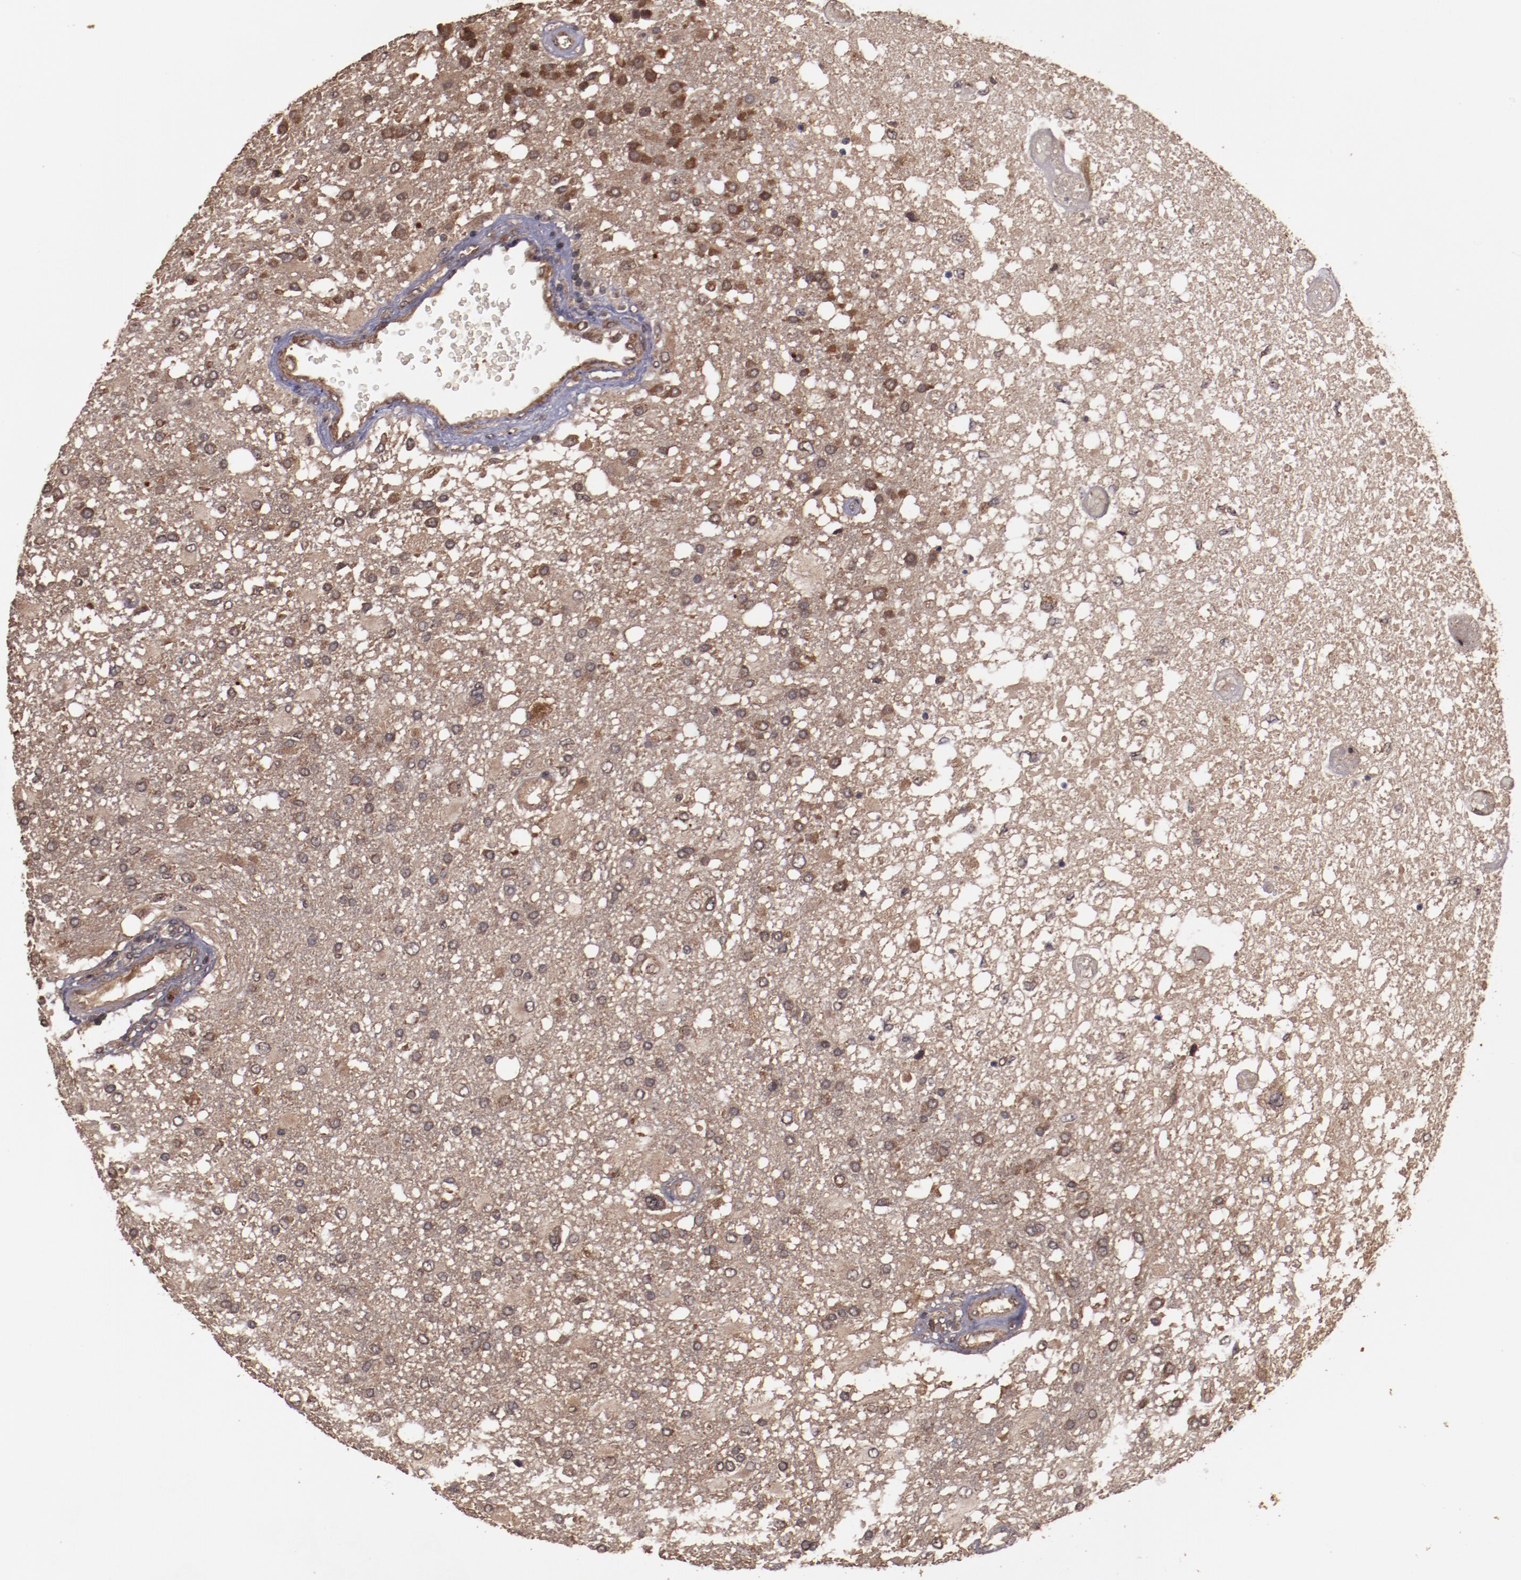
{"staining": {"intensity": "moderate", "quantity": ">75%", "location": "cytoplasmic/membranous"}, "tissue": "glioma", "cell_type": "Tumor cells", "image_type": "cancer", "snomed": [{"axis": "morphology", "description": "Glioma, malignant, High grade"}, {"axis": "topography", "description": "Cerebral cortex"}], "caption": "This photomicrograph exhibits glioma stained with immunohistochemistry to label a protein in brown. The cytoplasmic/membranous of tumor cells show moderate positivity for the protein. Nuclei are counter-stained blue.", "gene": "TXNDC16", "patient": {"sex": "male", "age": 79}}